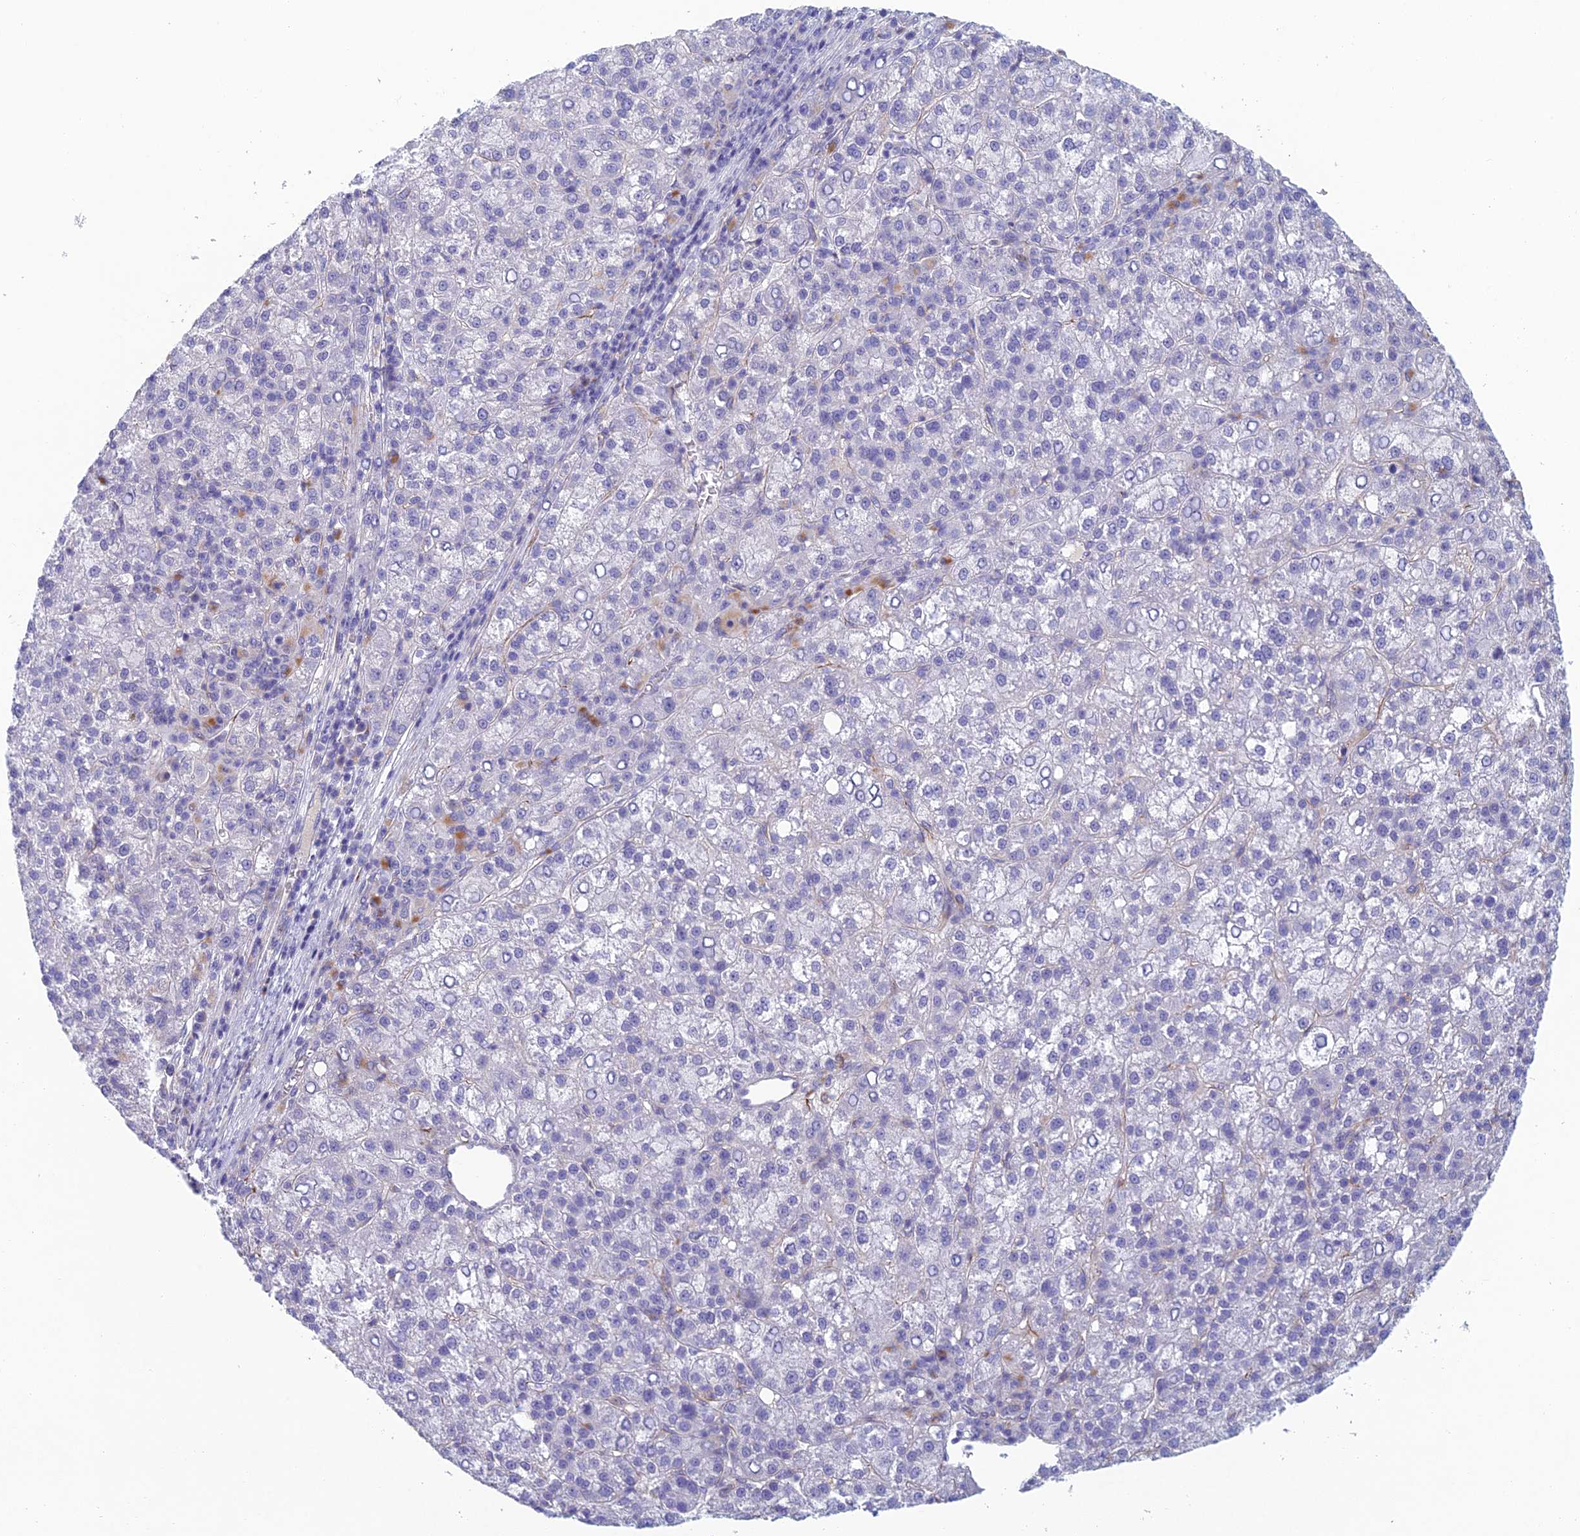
{"staining": {"intensity": "negative", "quantity": "none", "location": "none"}, "tissue": "liver cancer", "cell_type": "Tumor cells", "image_type": "cancer", "snomed": [{"axis": "morphology", "description": "Carcinoma, Hepatocellular, NOS"}, {"axis": "topography", "description": "Liver"}], "caption": "This is a histopathology image of immunohistochemistry staining of liver hepatocellular carcinoma, which shows no positivity in tumor cells. The staining was performed using DAB (3,3'-diaminobenzidine) to visualize the protein expression in brown, while the nuclei were stained in blue with hematoxylin (Magnification: 20x).", "gene": "FERD3L", "patient": {"sex": "female", "age": 58}}